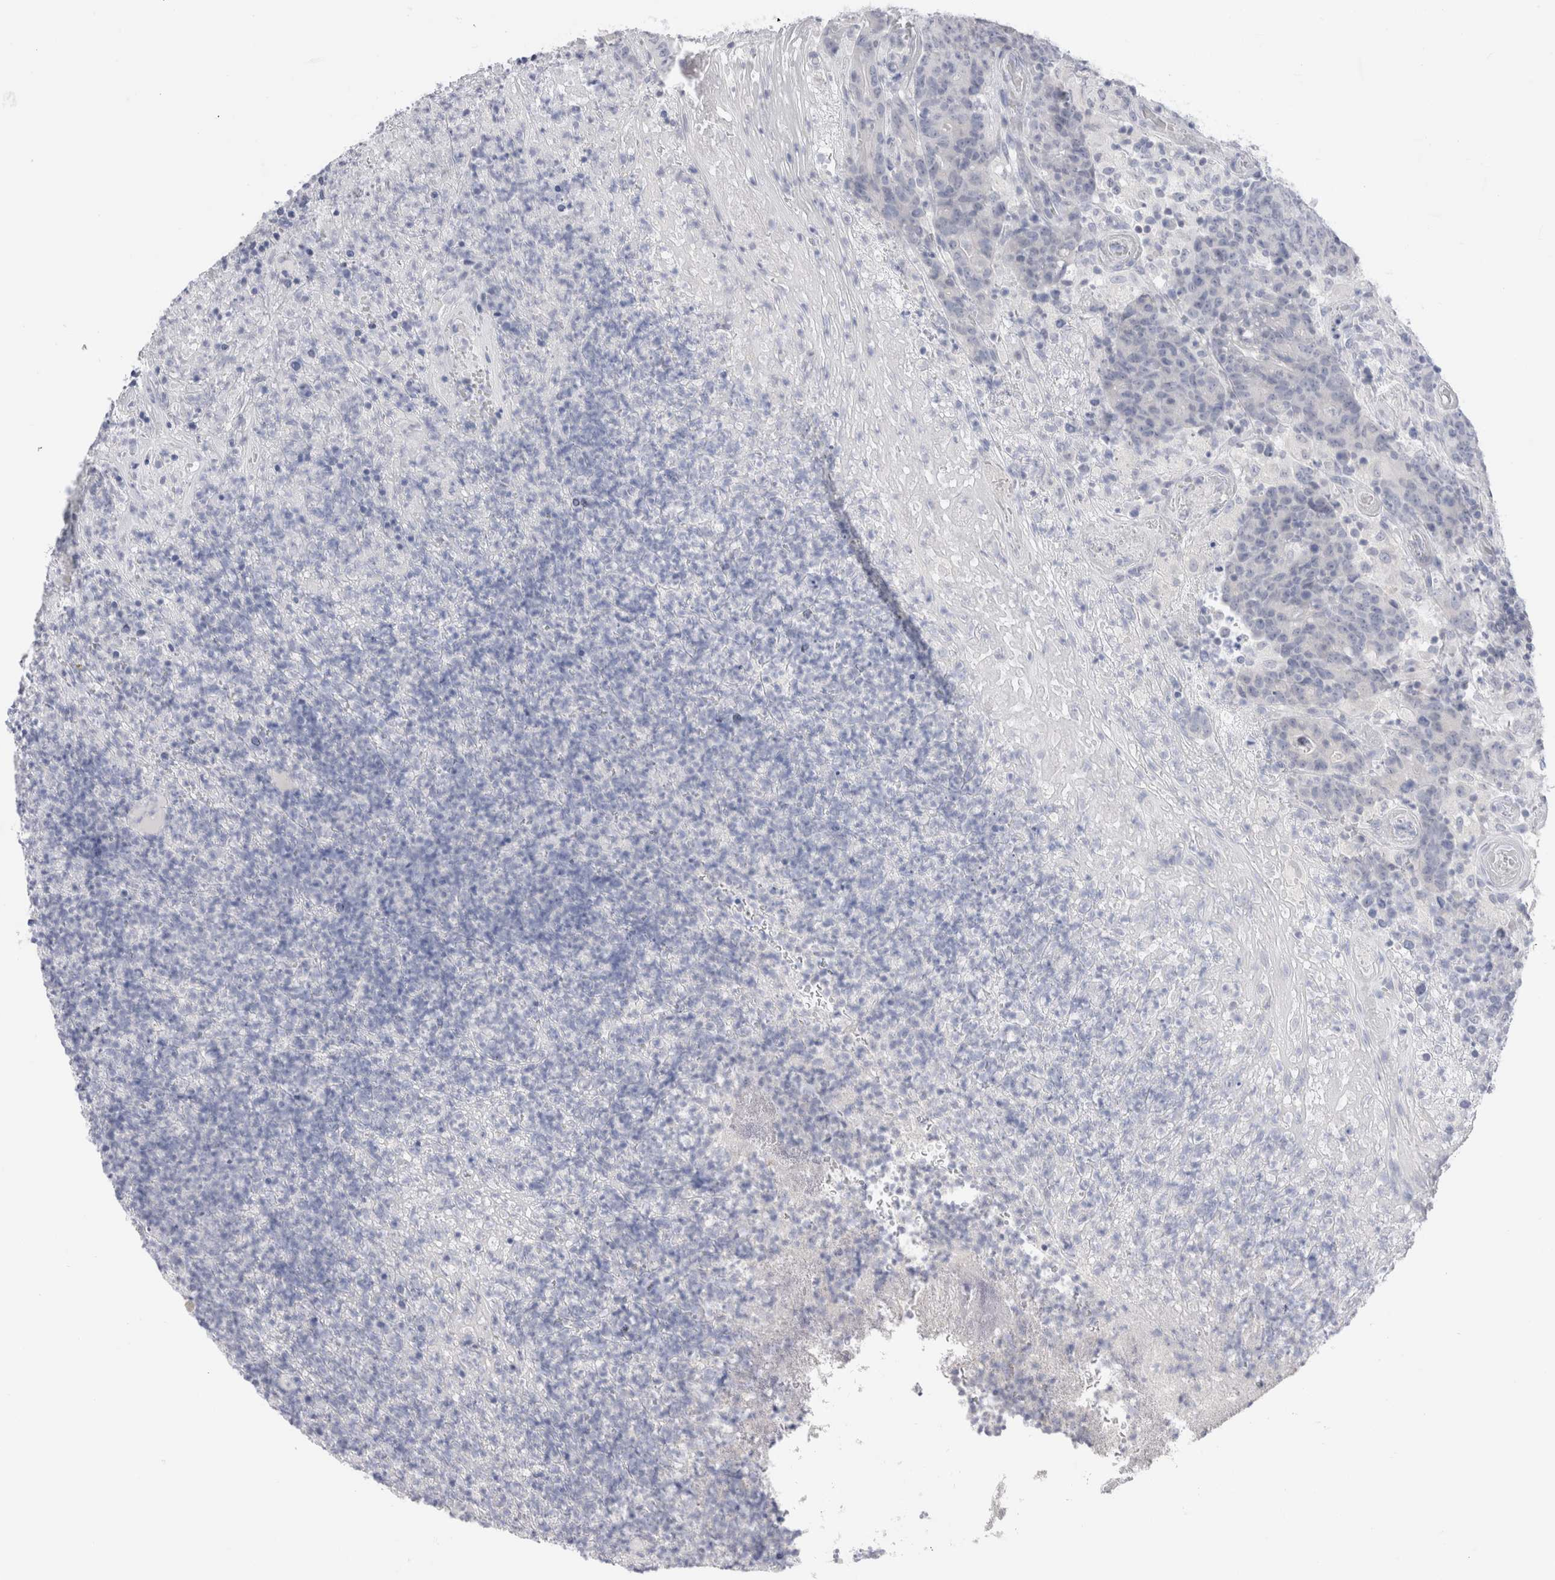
{"staining": {"intensity": "negative", "quantity": "none", "location": "none"}, "tissue": "colorectal cancer", "cell_type": "Tumor cells", "image_type": "cancer", "snomed": [{"axis": "morphology", "description": "Normal tissue, NOS"}, {"axis": "morphology", "description": "Adenocarcinoma, NOS"}, {"axis": "topography", "description": "Colon"}], "caption": "High magnification brightfield microscopy of colorectal cancer stained with DAB (brown) and counterstained with hematoxylin (blue): tumor cells show no significant expression.", "gene": "C9orf50", "patient": {"sex": "female", "age": 75}}